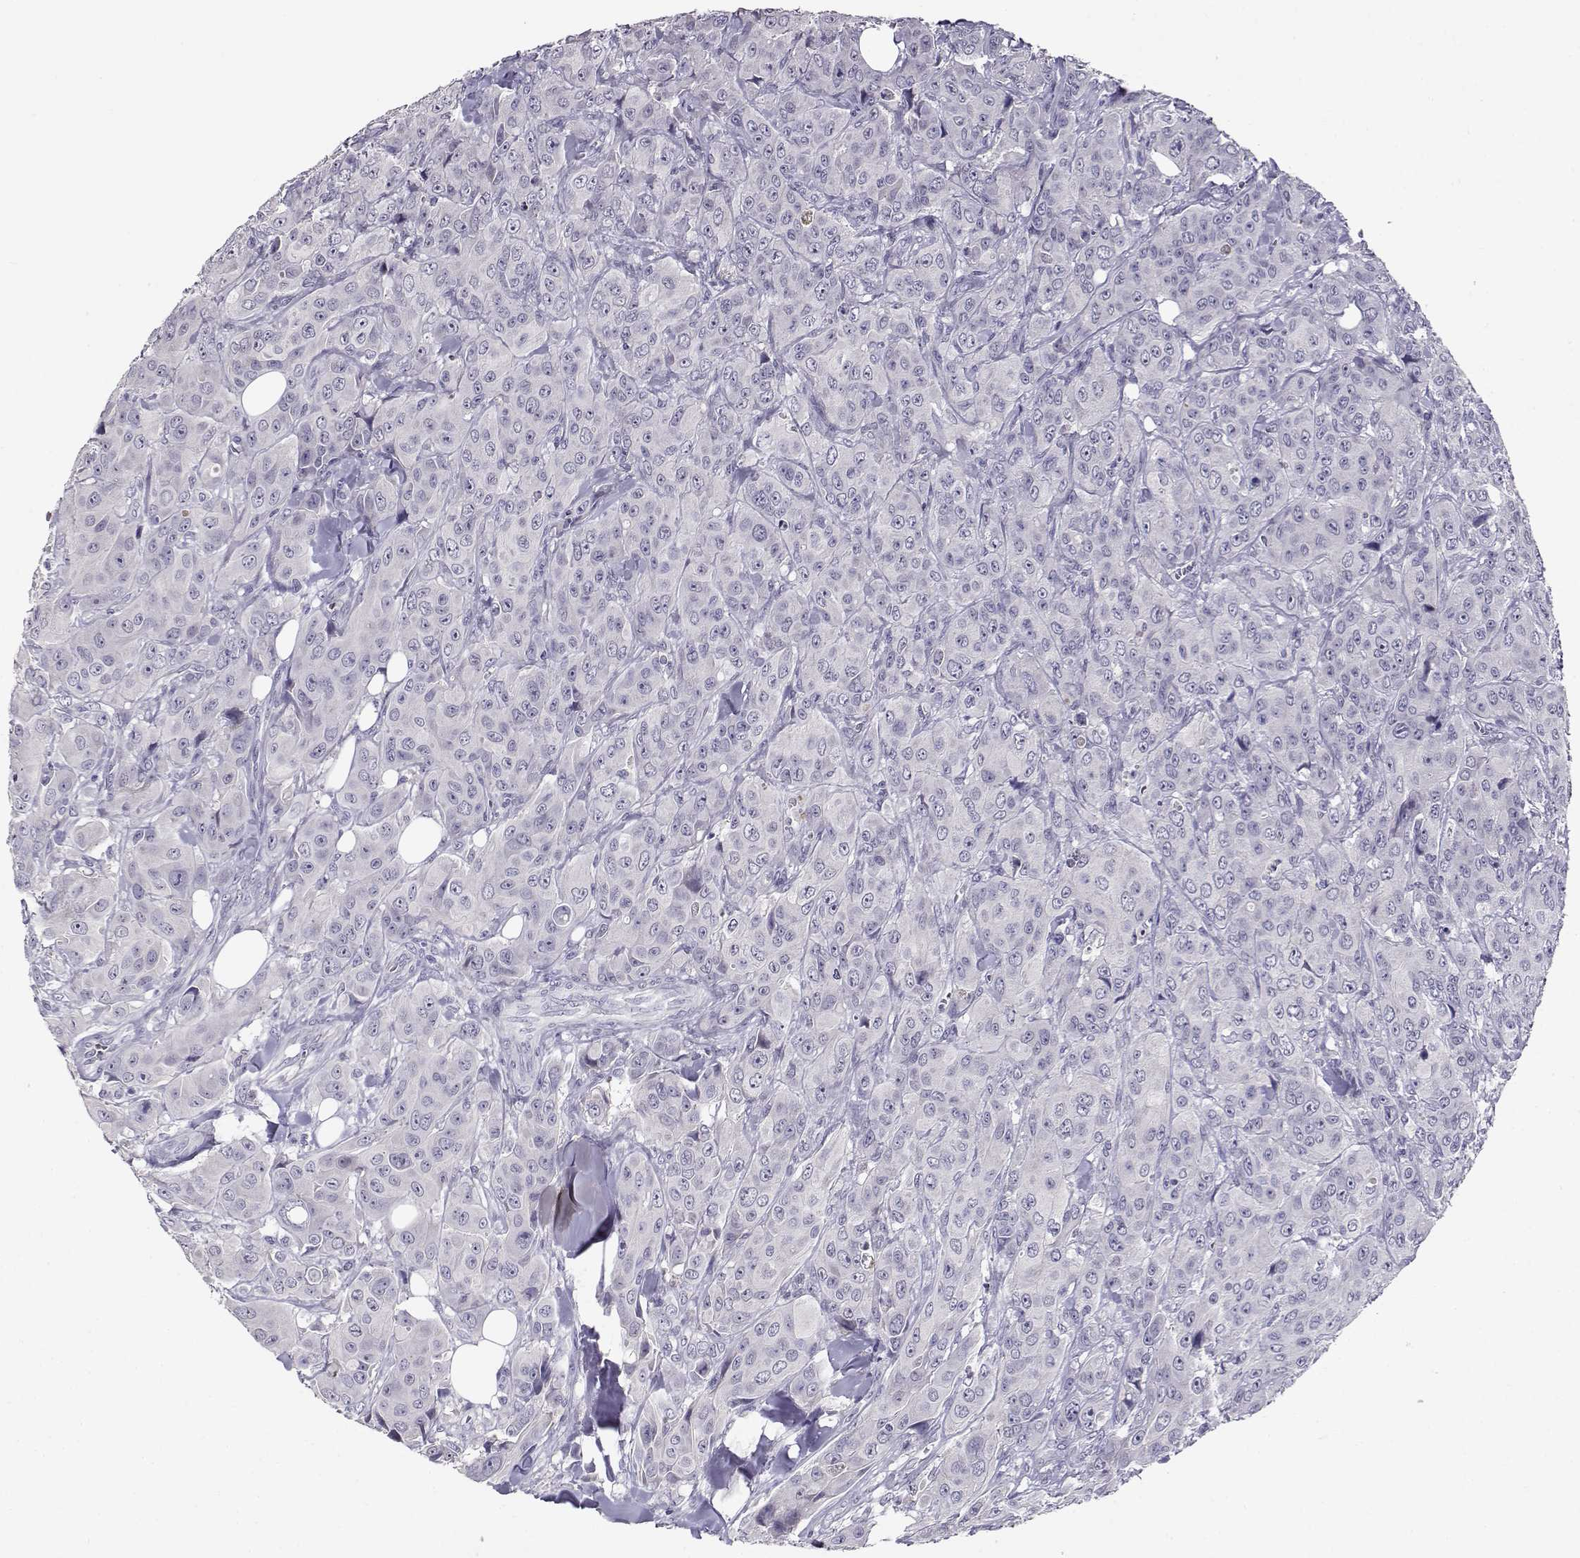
{"staining": {"intensity": "negative", "quantity": "none", "location": "none"}, "tissue": "breast cancer", "cell_type": "Tumor cells", "image_type": "cancer", "snomed": [{"axis": "morphology", "description": "Duct carcinoma"}, {"axis": "topography", "description": "Breast"}], "caption": "Protein analysis of breast cancer (invasive ductal carcinoma) exhibits no significant staining in tumor cells.", "gene": "RHOXF2", "patient": {"sex": "female", "age": 43}}